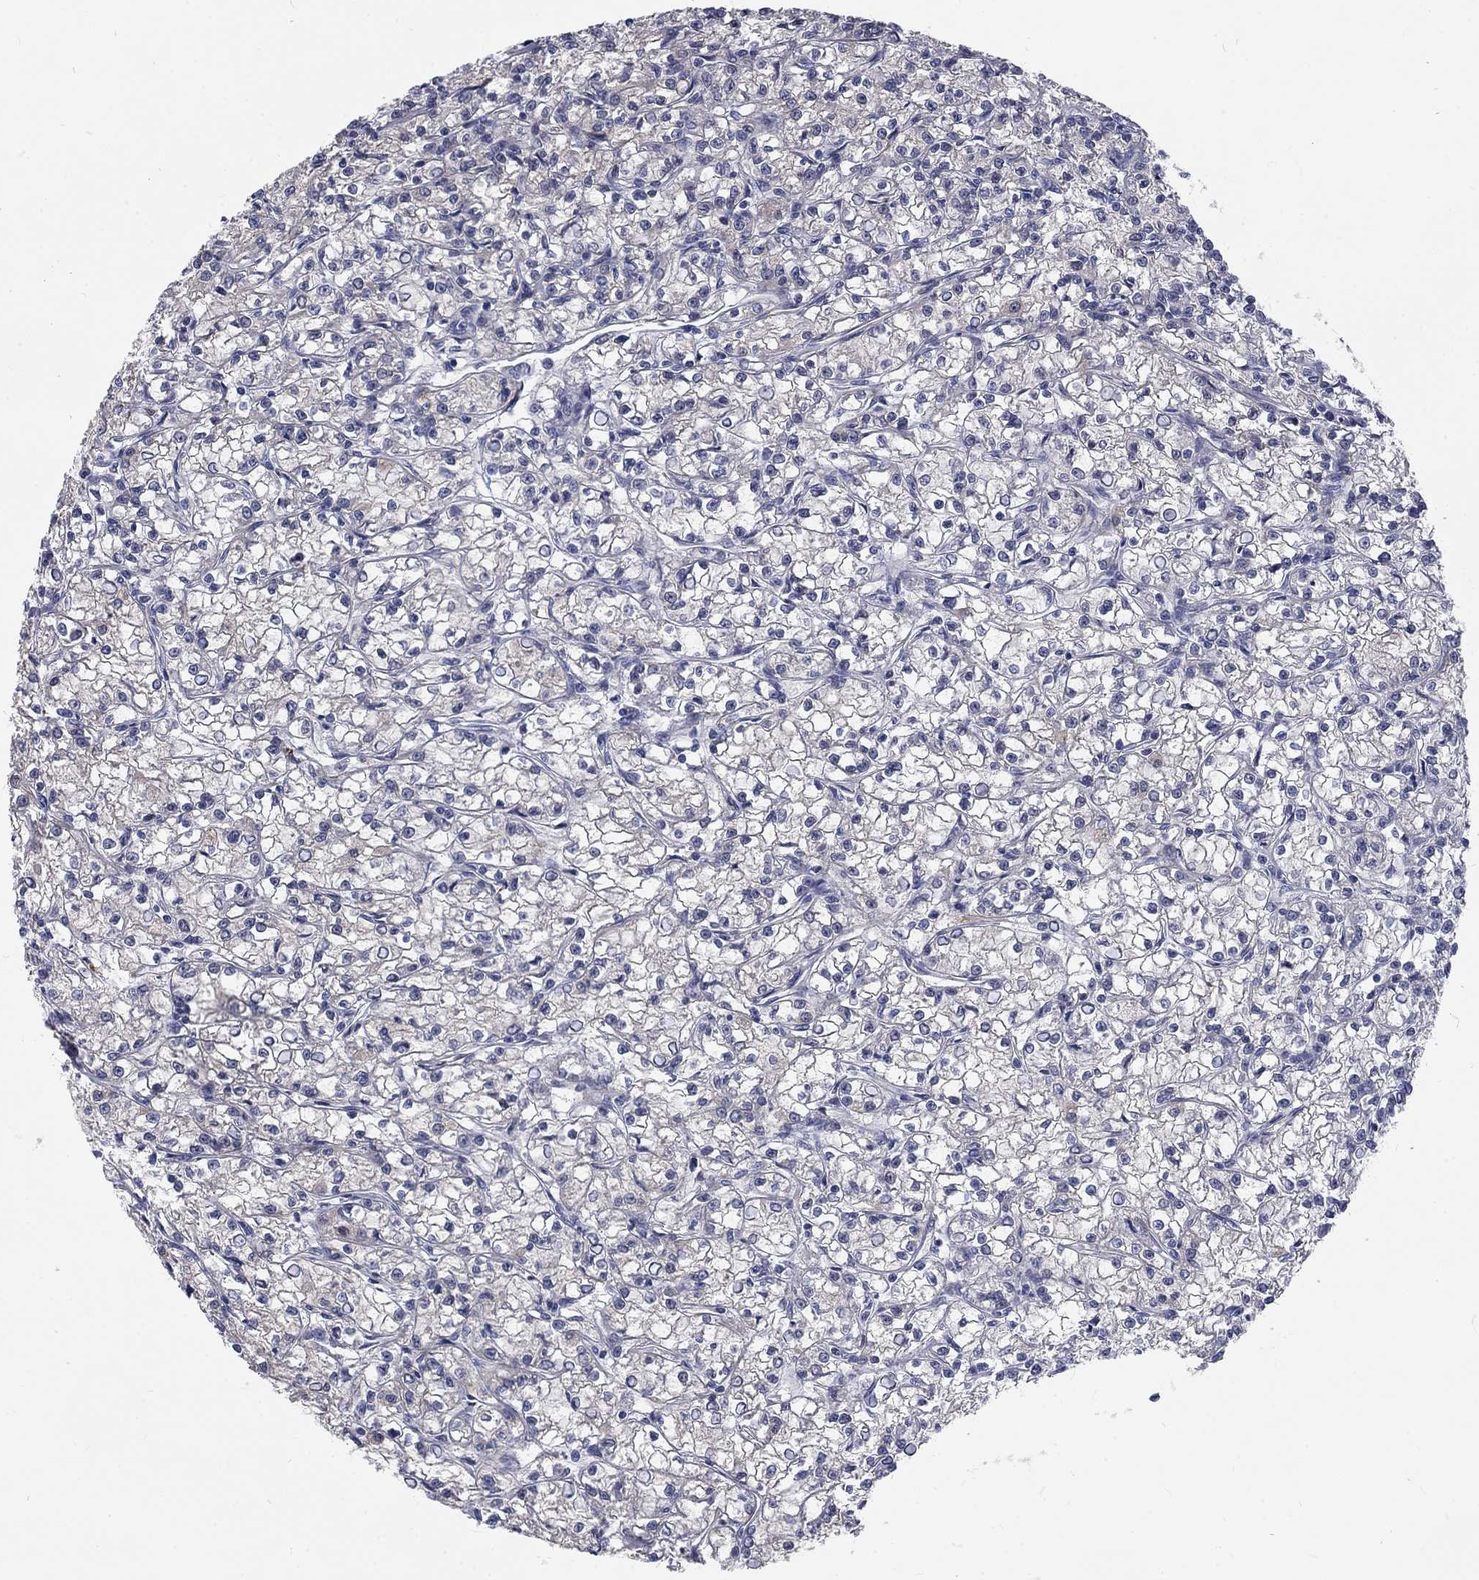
{"staining": {"intensity": "negative", "quantity": "none", "location": "none"}, "tissue": "renal cancer", "cell_type": "Tumor cells", "image_type": "cancer", "snomed": [{"axis": "morphology", "description": "Adenocarcinoma, NOS"}, {"axis": "topography", "description": "Kidney"}], "caption": "Immunohistochemical staining of human adenocarcinoma (renal) demonstrates no significant staining in tumor cells.", "gene": "PHKA1", "patient": {"sex": "female", "age": 59}}